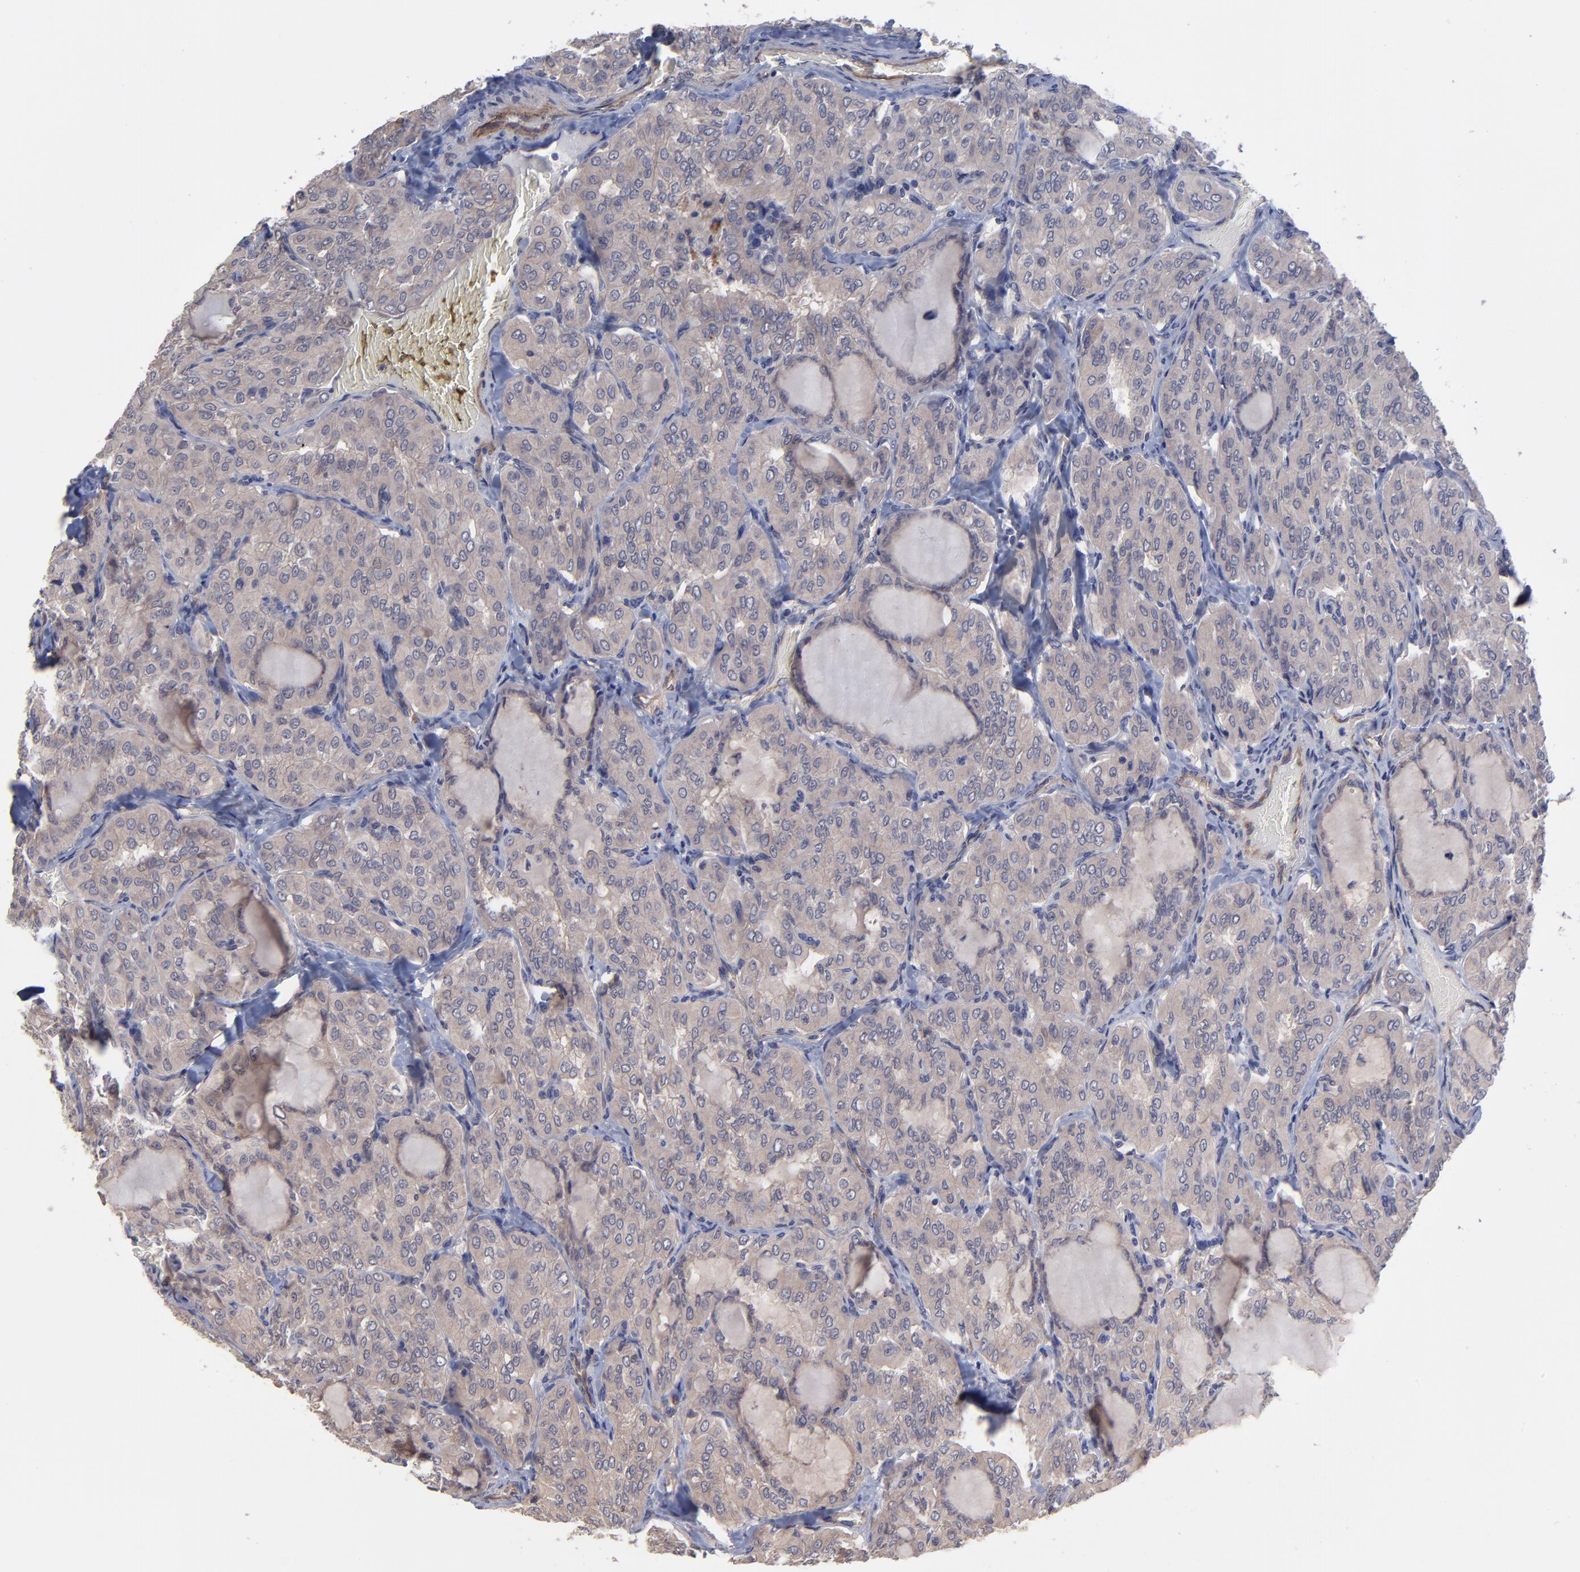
{"staining": {"intensity": "negative", "quantity": "none", "location": "none"}, "tissue": "thyroid cancer", "cell_type": "Tumor cells", "image_type": "cancer", "snomed": [{"axis": "morphology", "description": "Papillary adenocarcinoma, NOS"}, {"axis": "topography", "description": "Thyroid gland"}], "caption": "A high-resolution photomicrograph shows immunohistochemistry staining of papillary adenocarcinoma (thyroid), which shows no significant positivity in tumor cells.", "gene": "ZNF780B", "patient": {"sex": "male", "age": 20}}